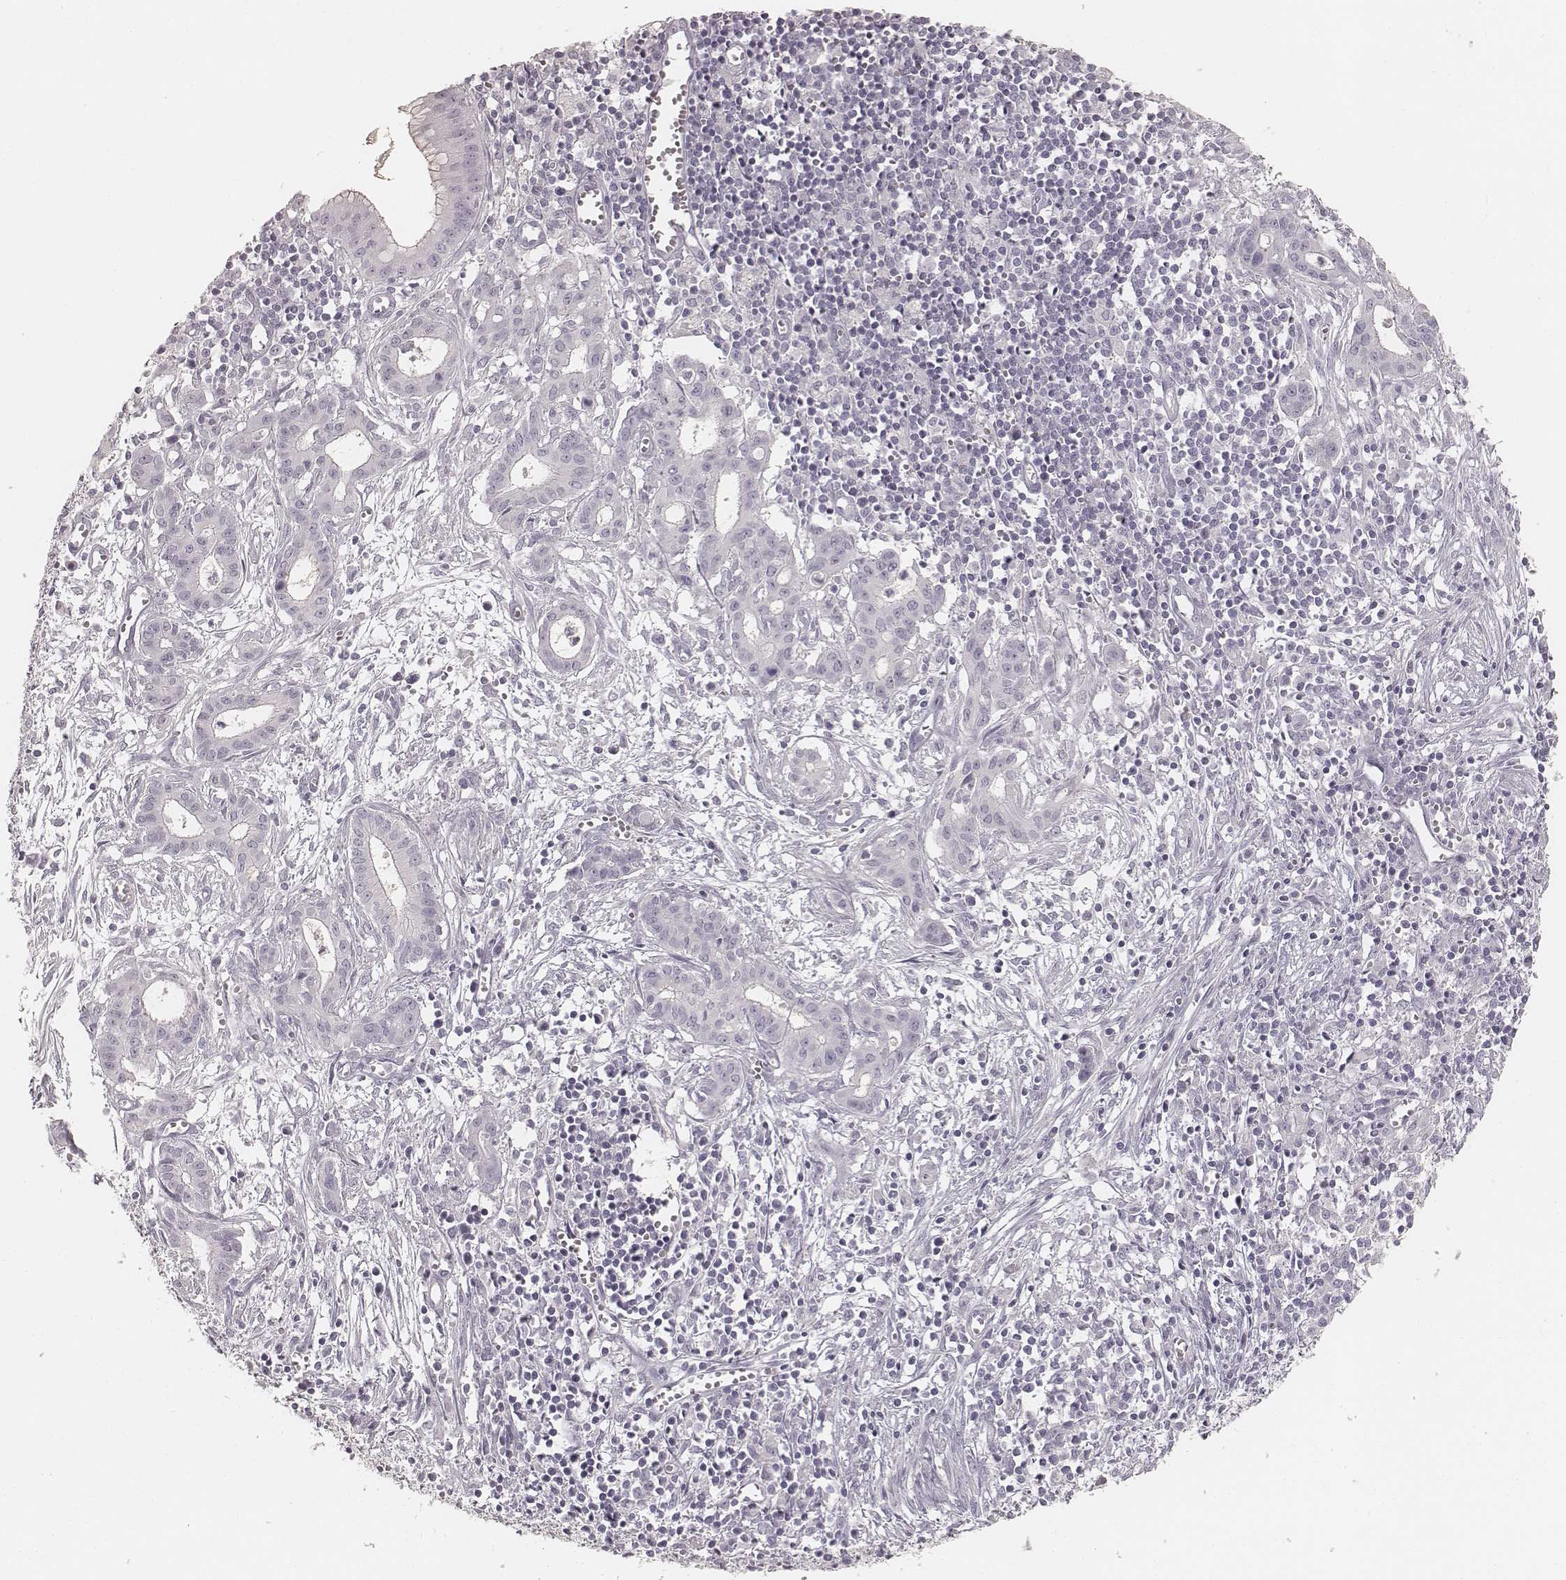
{"staining": {"intensity": "negative", "quantity": "none", "location": "none"}, "tissue": "pancreatic cancer", "cell_type": "Tumor cells", "image_type": "cancer", "snomed": [{"axis": "morphology", "description": "Adenocarcinoma, NOS"}, {"axis": "topography", "description": "Pancreas"}], "caption": "The image displays no staining of tumor cells in pancreatic cancer.", "gene": "KRT31", "patient": {"sex": "male", "age": 48}}